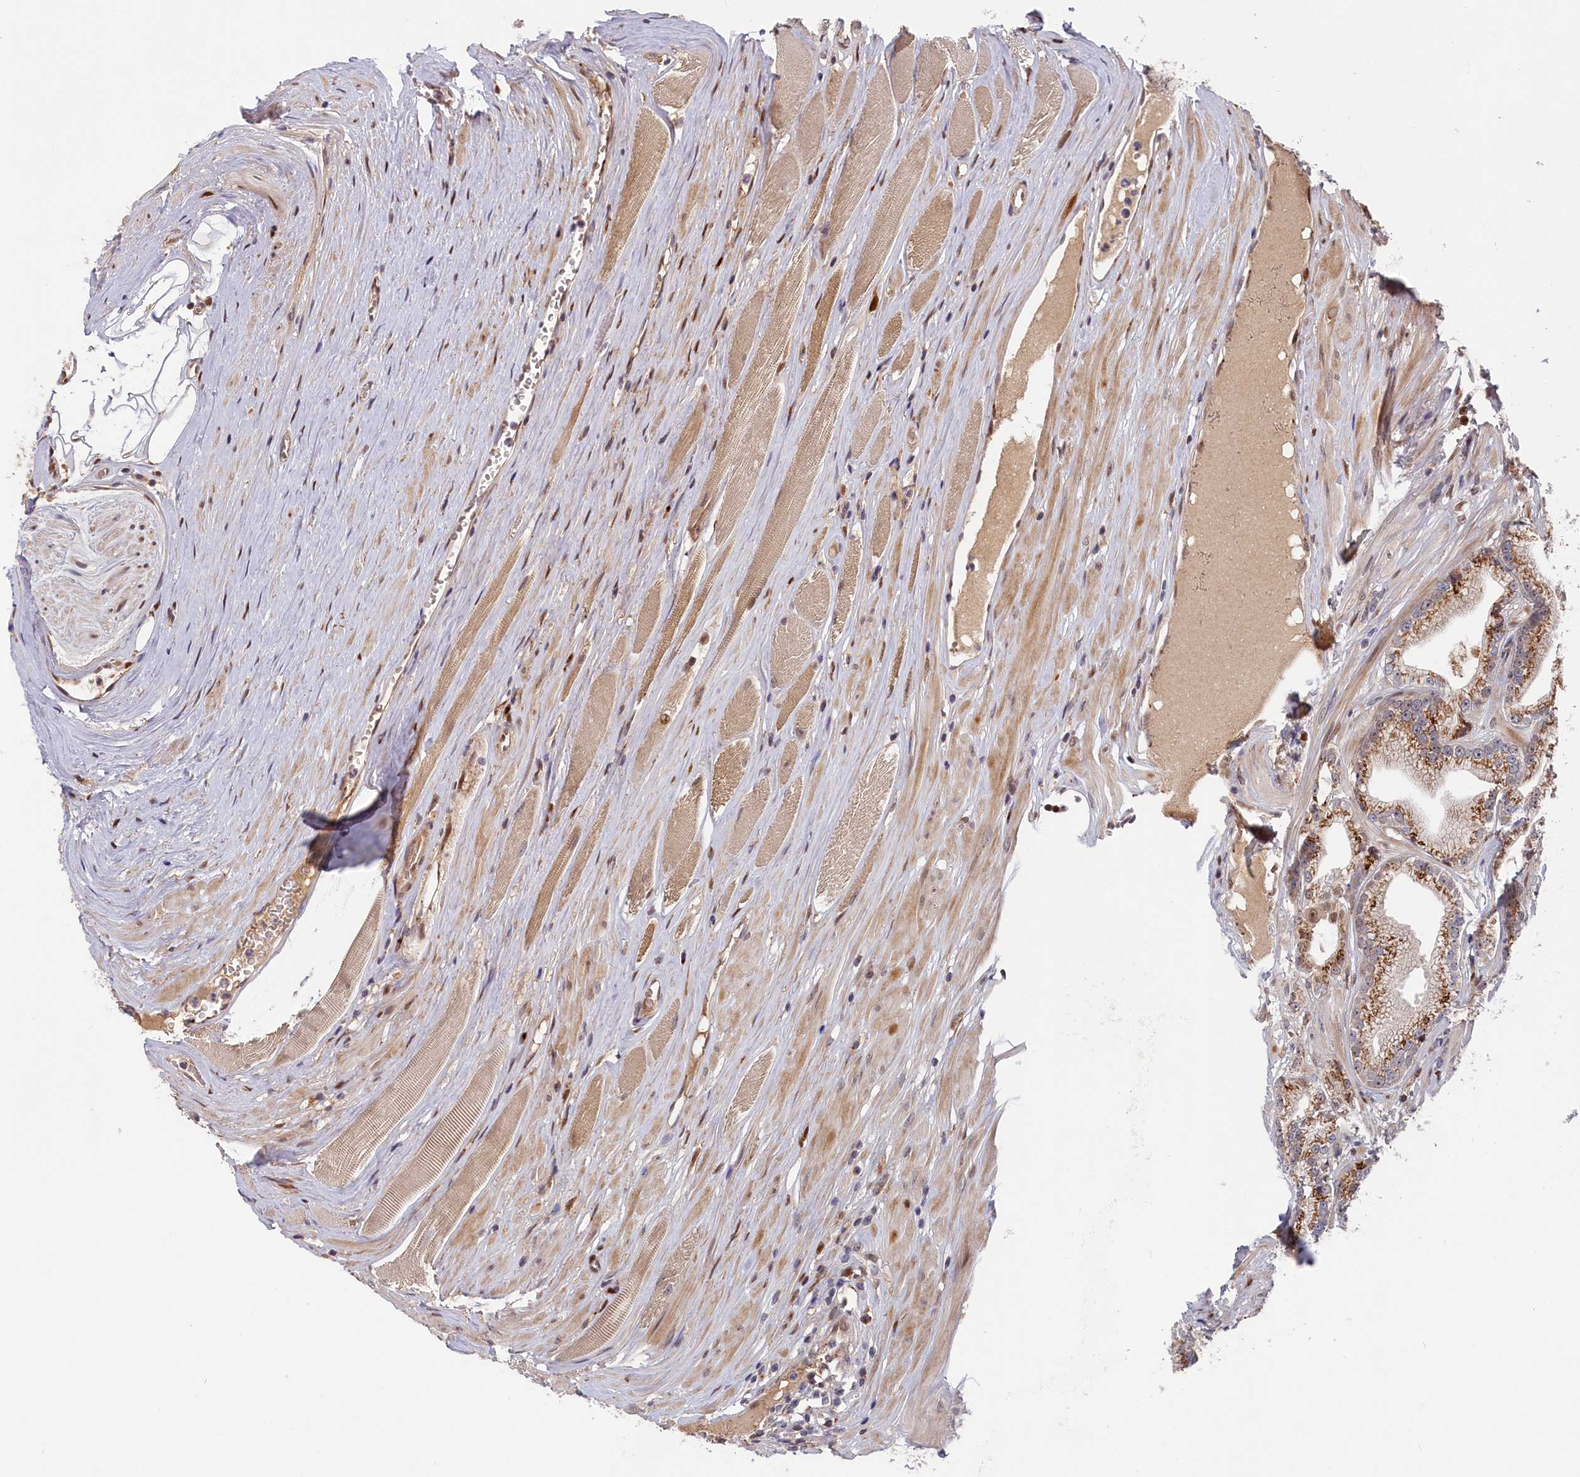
{"staining": {"intensity": "moderate", "quantity": ">75%", "location": "cytoplasmic/membranous"}, "tissue": "prostate cancer", "cell_type": "Tumor cells", "image_type": "cancer", "snomed": [{"axis": "morphology", "description": "Adenocarcinoma, High grade"}, {"axis": "topography", "description": "Prostate"}], "caption": "IHC of prostate cancer (adenocarcinoma (high-grade)) demonstrates medium levels of moderate cytoplasmic/membranous expression in approximately >75% of tumor cells.", "gene": "CHST12", "patient": {"sex": "male", "age": 67}}